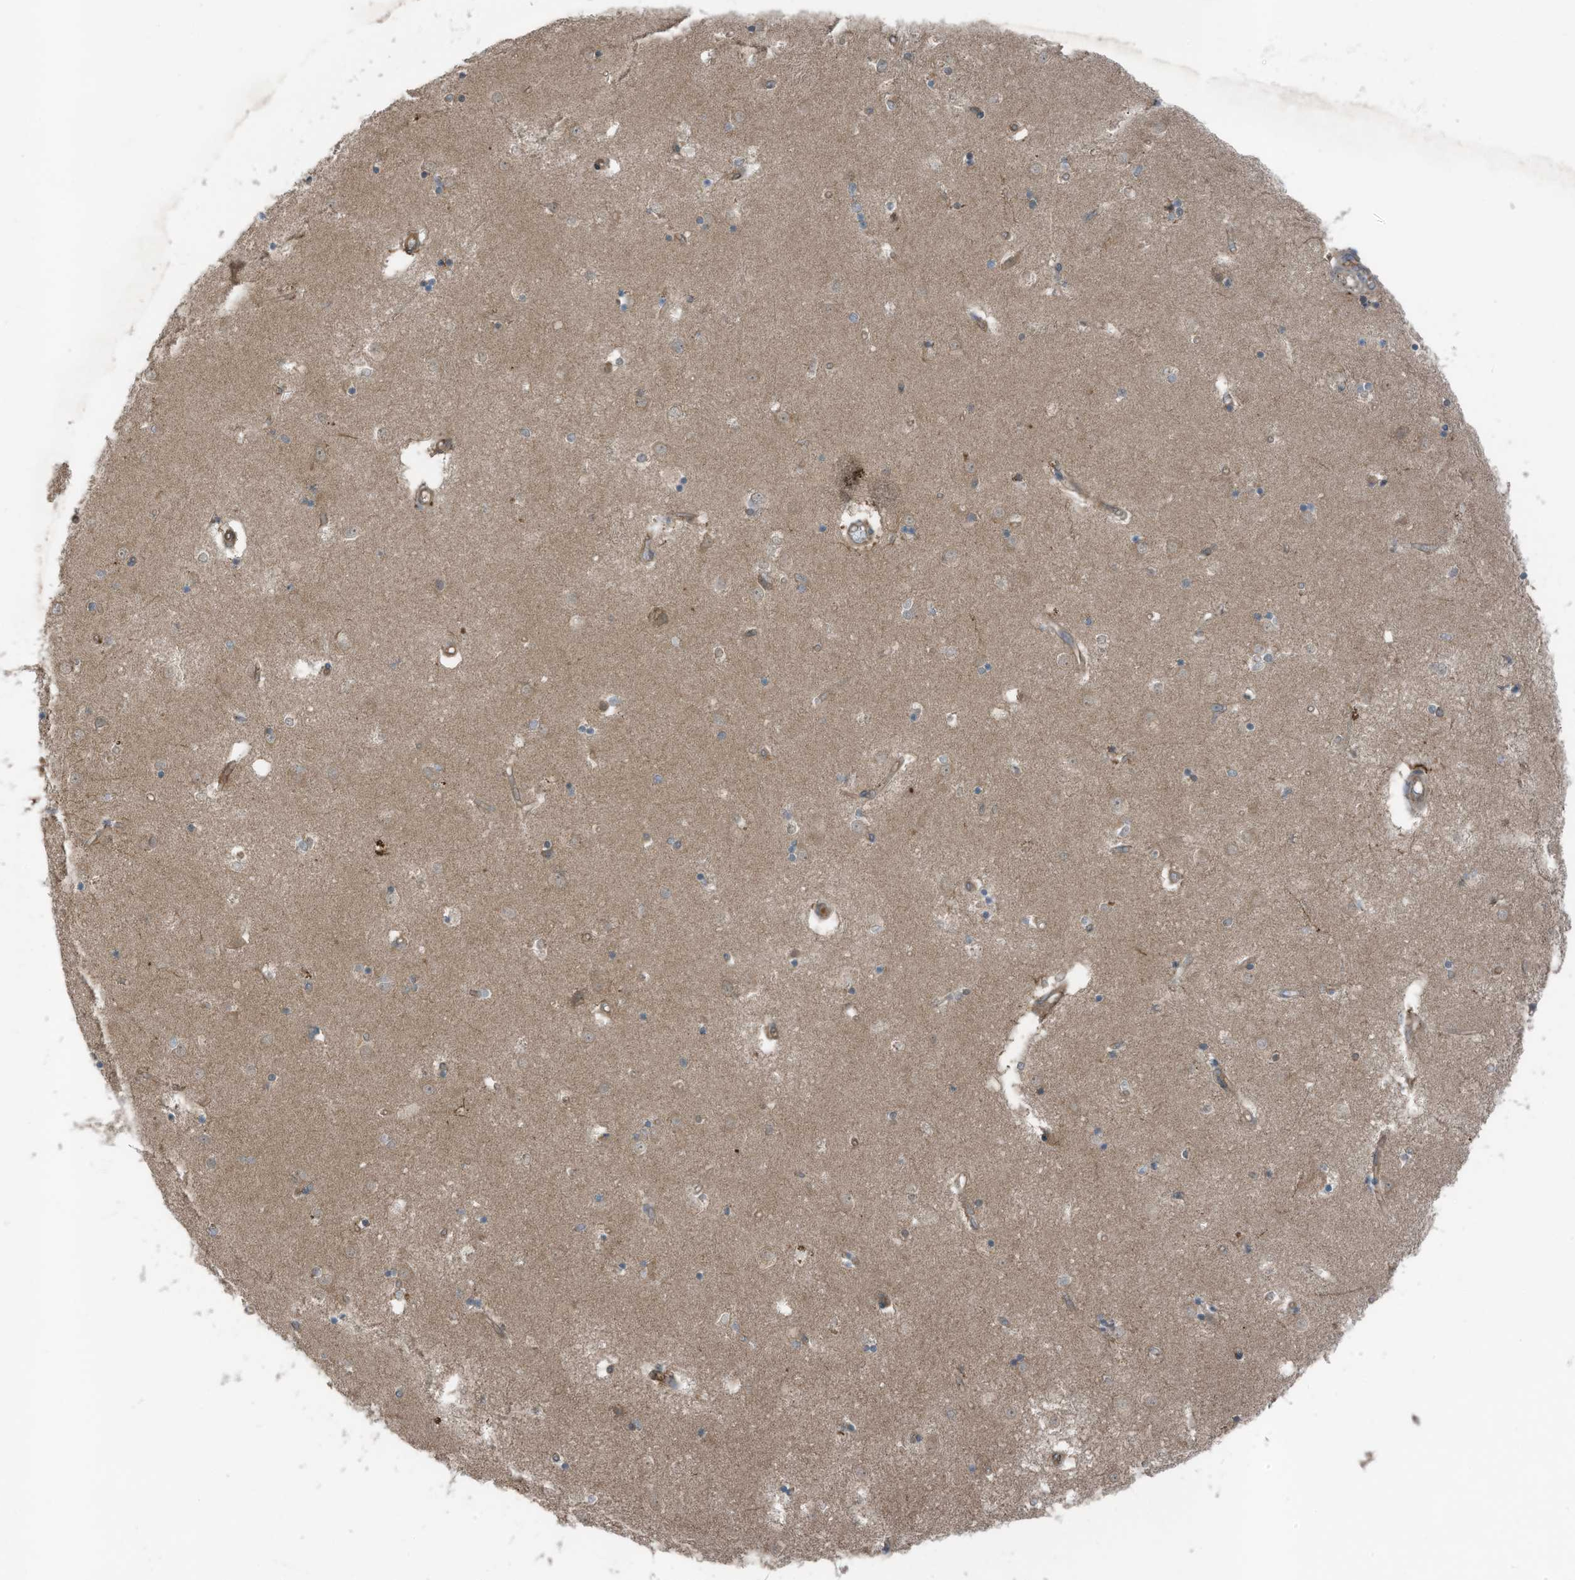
{"staining": {"intensity": "weak", "quantity": "<25%", "location": "cytoplasmic/membranous"}, "tissue": "caudate", "cell_type": "Glial cells", "image_type": "normal", "snomed": [{"axis": "morphology", "description": "Normal tissue, NOS"}, {"axis": "topography", "description": "Lateral ventricle wall"}], "caption": "DAB immunohistochemical staining of unremarkable caudate shows no significant positivity in glial cells.", "gene": "TXNDC9", "patient": {"sex": "male", "age": 45}}